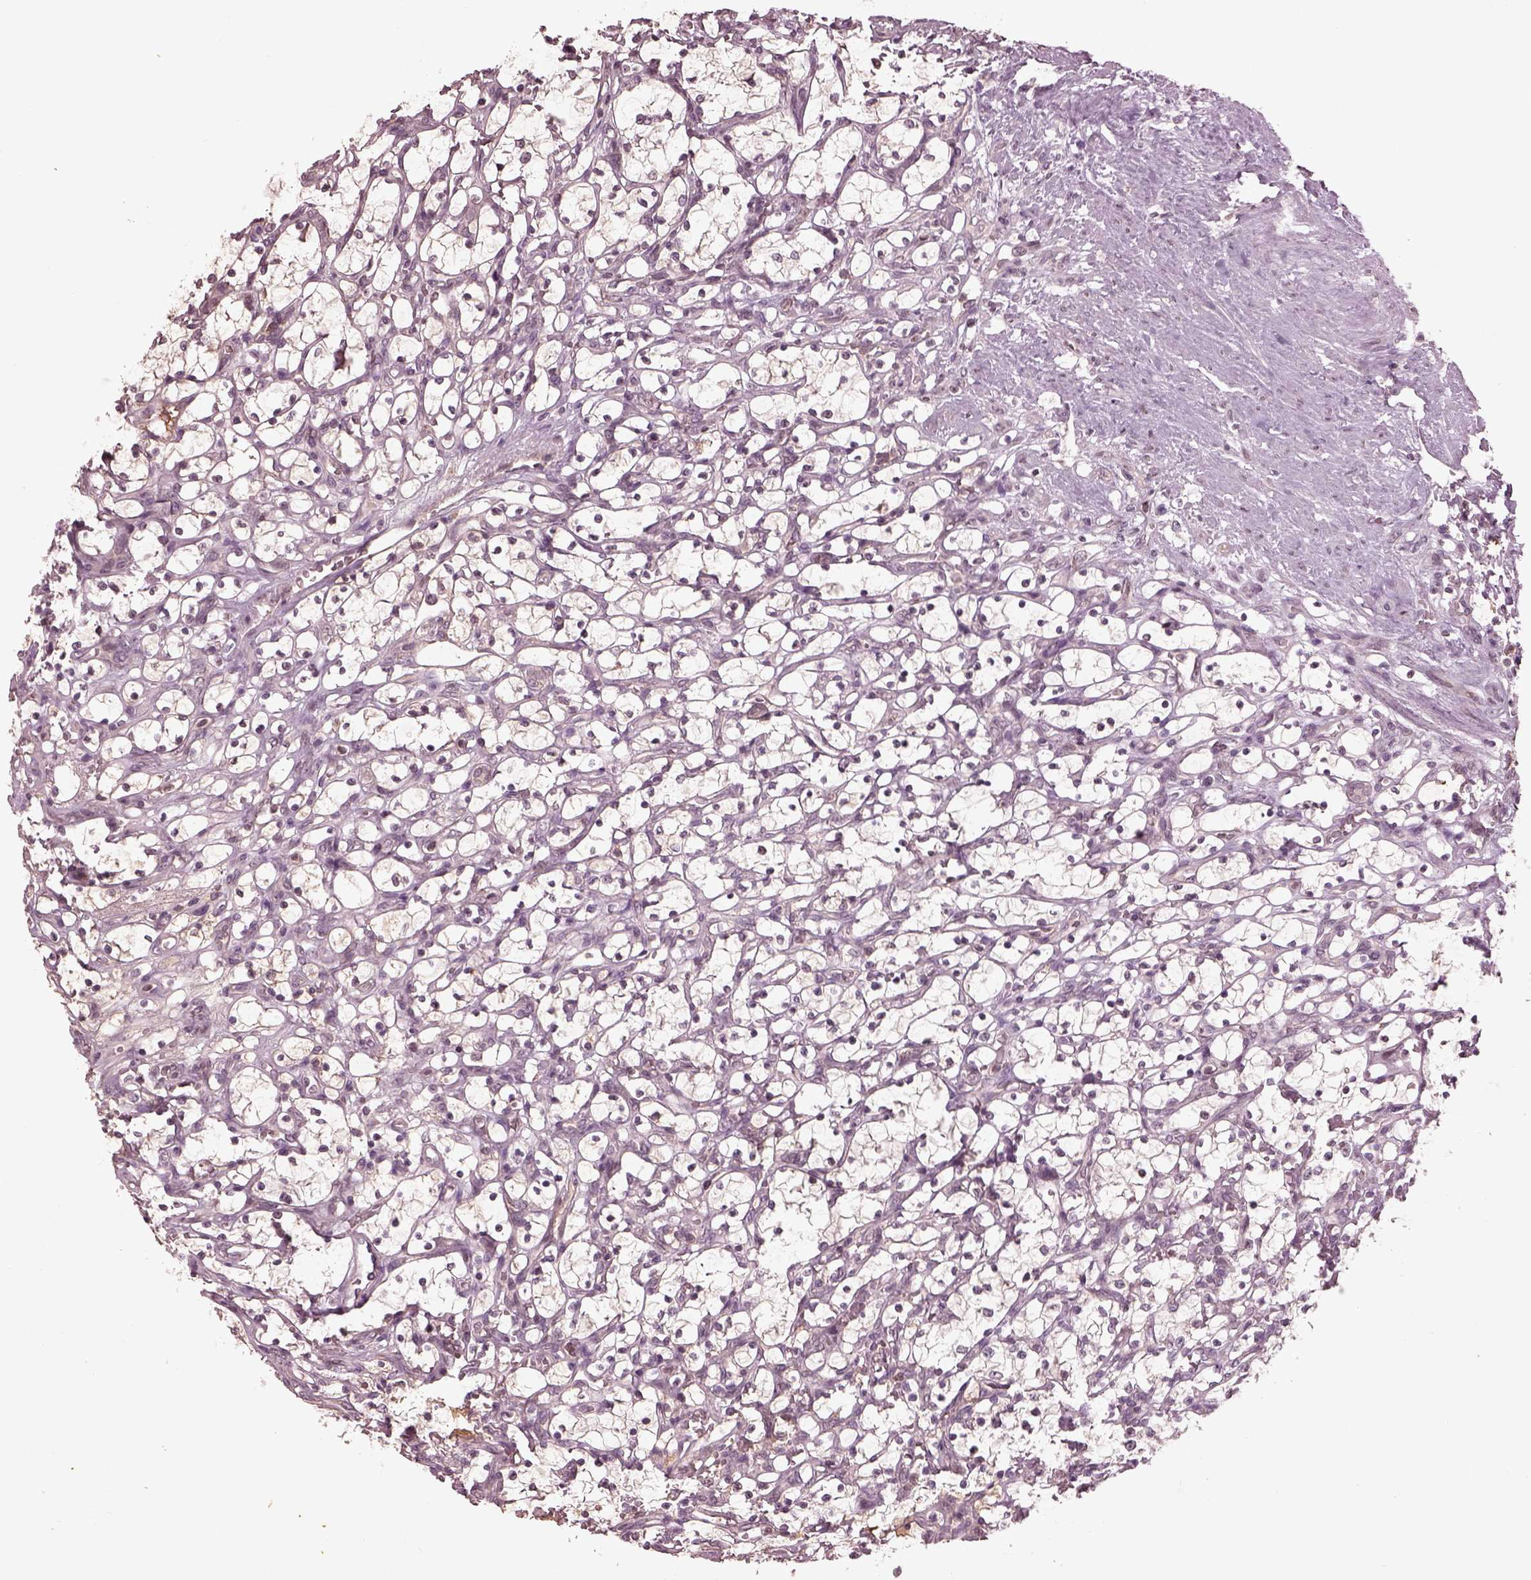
{"staining": {"intensity": "negative", "quantity": "none", "location": "none"}, "tissue": "renal cancer", "cell_type": "Tumor cells", "image_type": "cancer", "snomed": [{"axis": "morphology", "description": "Adenocarcinoma, NOS"}, {"axis": "topography", "description": "Kidney"}], "caption": "The image exhibits no significant positivity in tumor cells of renal cancer (adenocarcinoma).", "gene": "PTX4", "patient": {"sex": "female", "age": 69}}